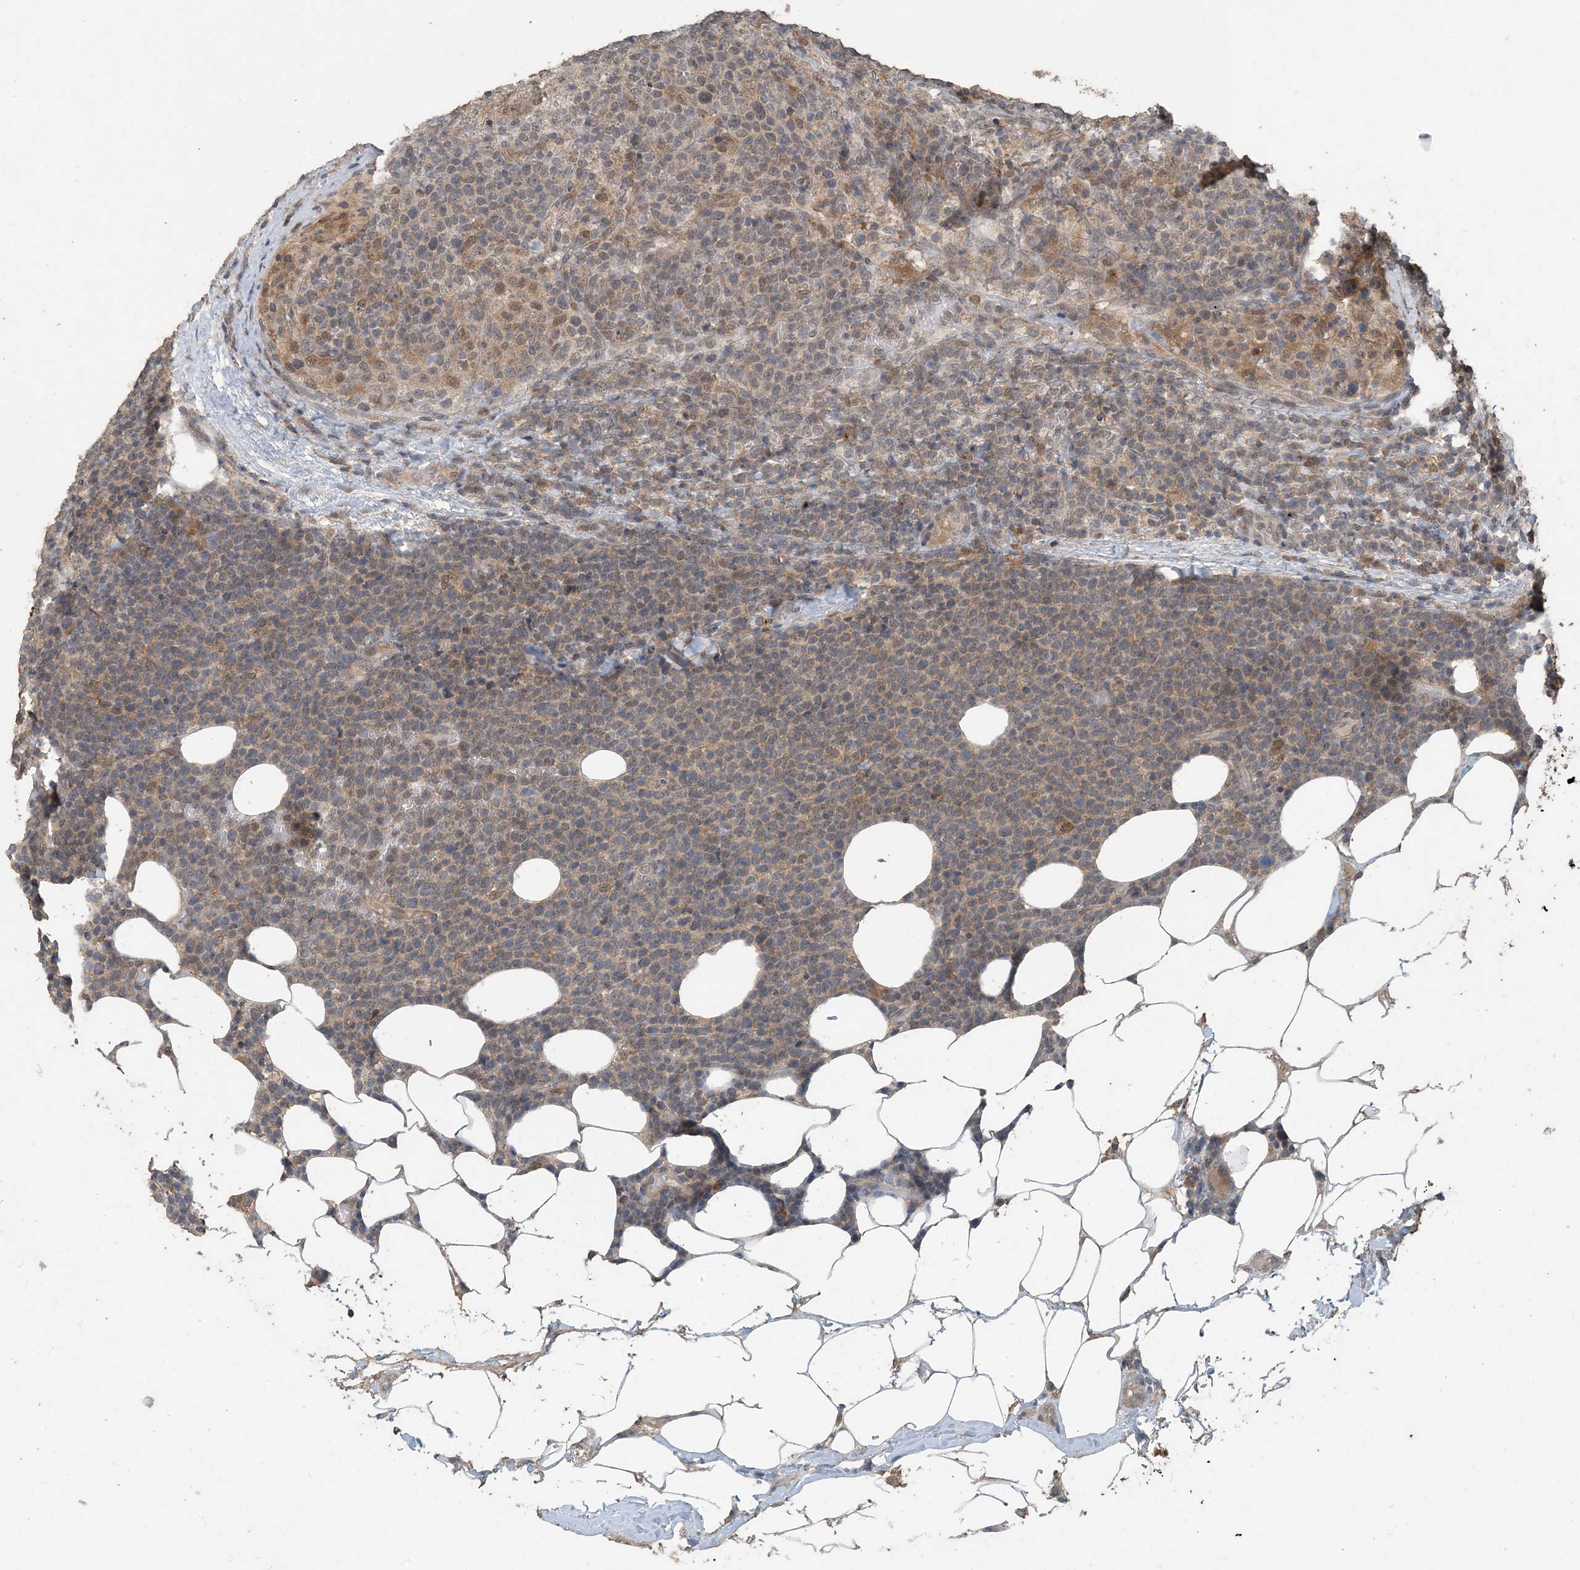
{"staining": {"intensity": "negative", "quantity": "none", "location": "none"}, "tissue": "lymphoma", "cell_type": "Tumor cells", "image_type": "cancer", "snomed": [{"axis": "morphology", "description": "Malignant lymphoma, non-Hodgkin's type, High grade"}, {"axis": "topography", "description": "Lymph node"}], "caption": "Tumor cells show no significant protein expression in high-grade malignant lymphoma, non-Hodgkin's type. (DAB (3,3'-diaminobenzidine) immunohistochemistry with hematoxylin counter stain).", "gene": "ZC3H12A", "patient": {"sex": "male", "age": 61}}